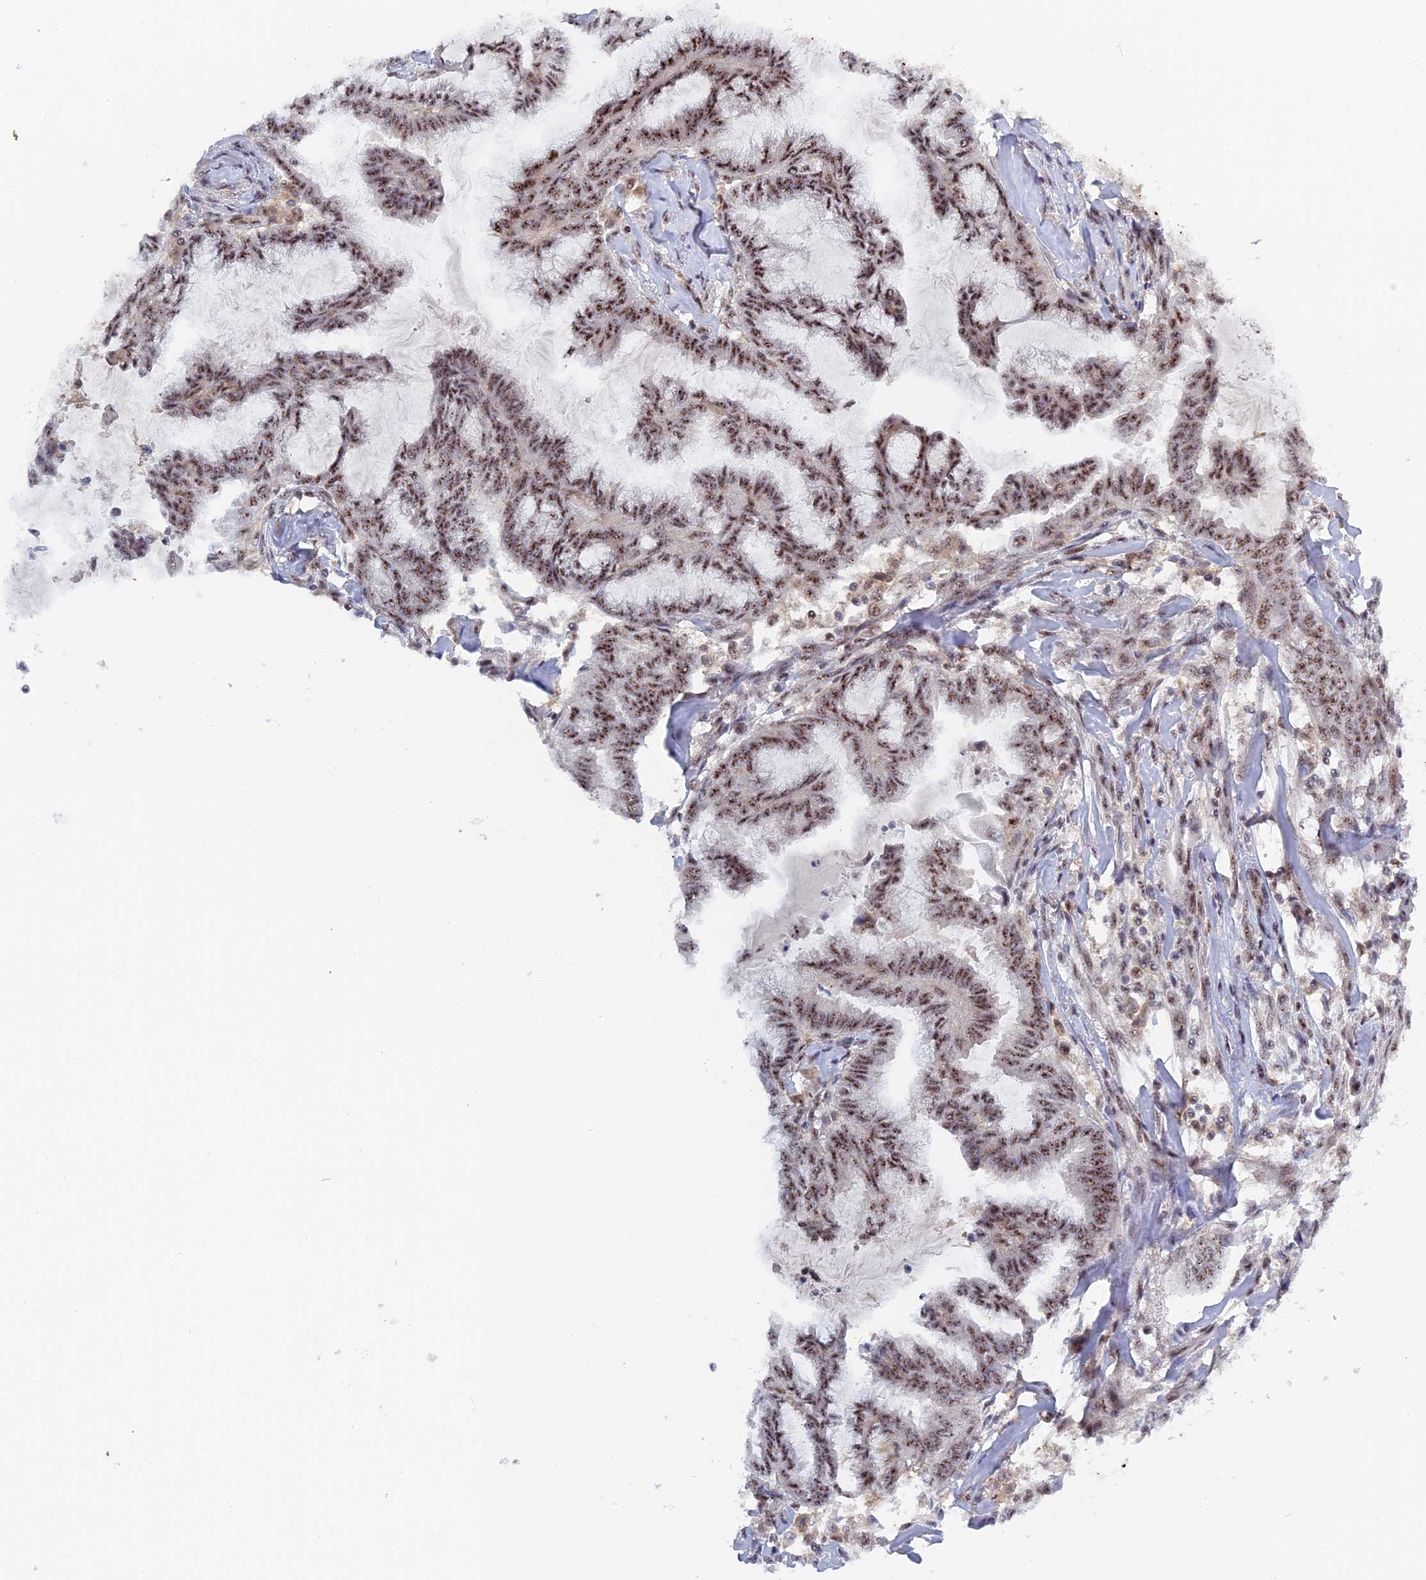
{"staining": {"intensity": "moderate", "quantity": ">75%", "location": "nuclear"}, "tissue": "endometrial cancer", "cell_type": "Tumor cells", "image_type": "cancer", "snomed": [{"axis": "morphology", "description": "Adenocarcinoma, NOS"}, {"axis": "topography", "description": "Endometrium"}], "caption": "Immunohistochemistry (IHC) image of adenocarcinoma (endometrial) stained for a protein (brown), which exhibits medium levels of moderate nuclear positivity in approximately >75% of tumor cells.", "gene": "TAB1", "patient": {"sex": "female", "age": 86}}